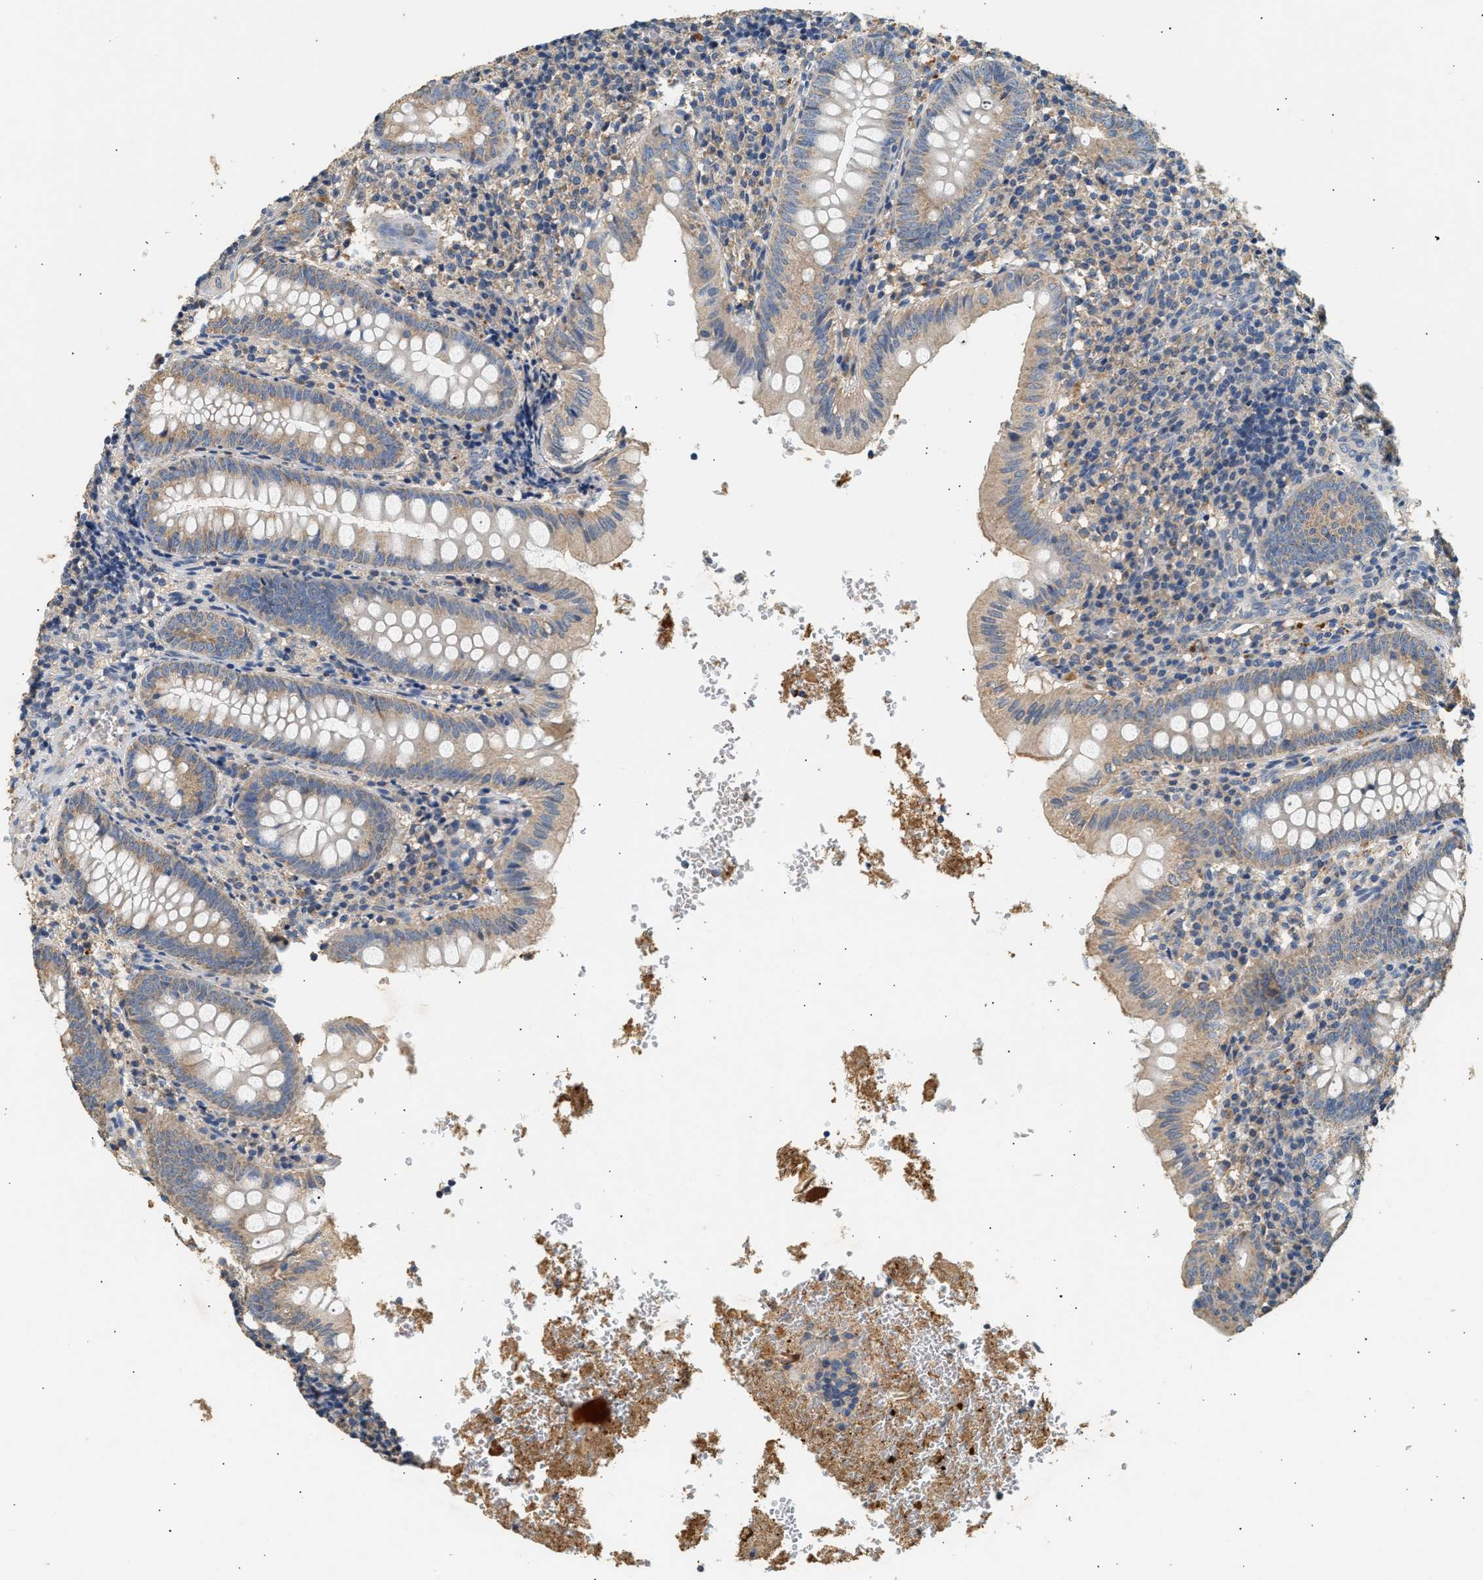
{"staining": {"intensity": "weak", "quantity": ">75%", "location": "cytoplasmic/membranous"}, "tissue": "appendix", "cell_type": "Glandular cells", "image_type": "normal", "snomed": [{"axis": "morphology", "description": "Normal tissue, NOS"}, {"axis": "topography", "description": "Appendix"}], "caption": "Immunohistochemistry (DAB) staining of normal appendix shows weak cytoplasmic/membranous protein expression in about >75% of glandular cells. (DAB (3,3'-diaminobenzidine) IHC, brown staining for protein, blue staining for nuclei).", "gene": "WDR31", "patient": {"sex": "male", "age": 8}}